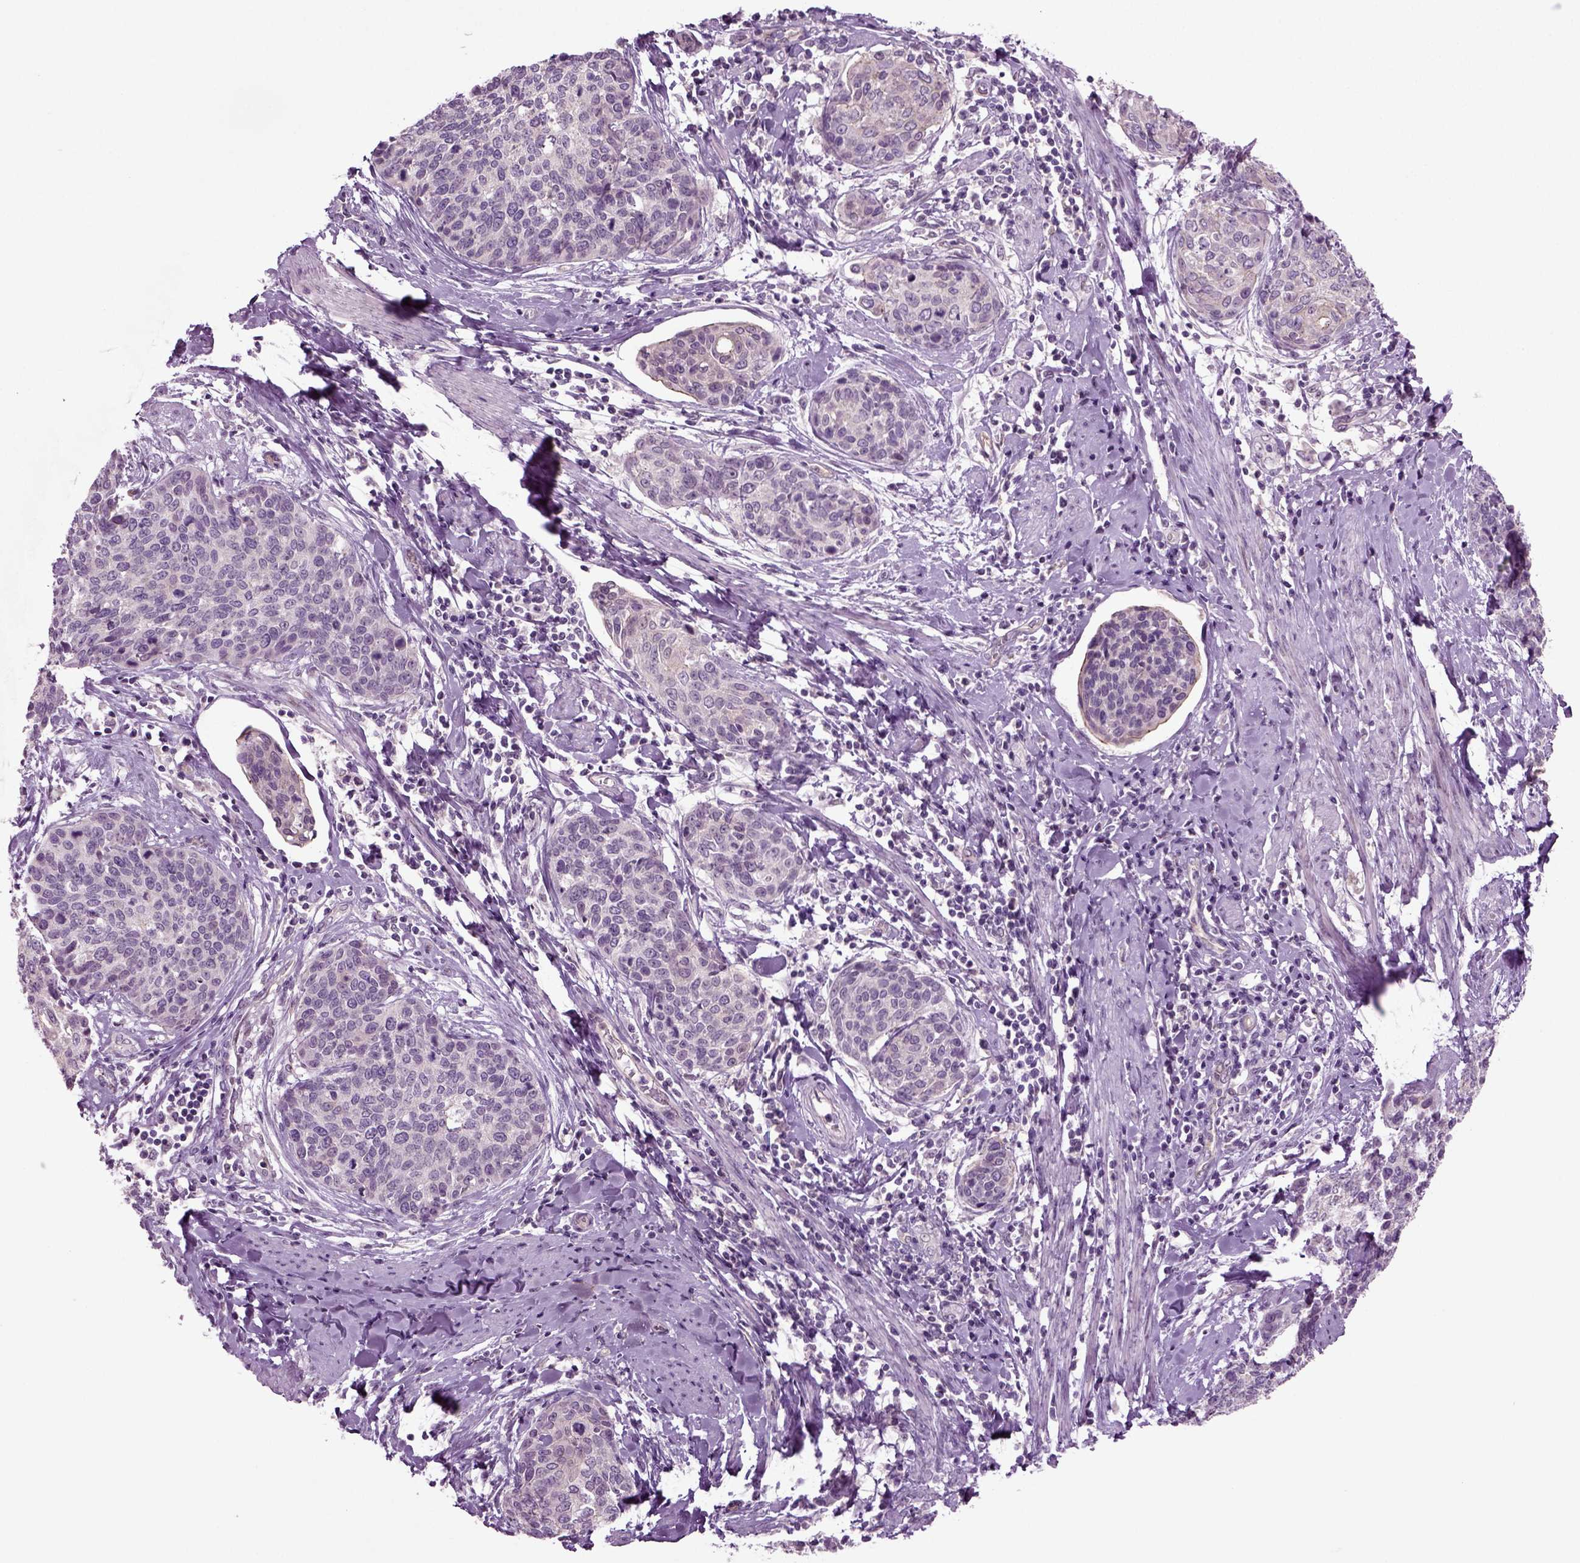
{"staining": {"intensity": "weak", "quantity": "<25%", "location": "cytoplasmic/membranous"}, "tissue": "cervical cancer", "cell_type": "Tumor cells", "image_type": "cancer", "snomed": [{"axis": "morphology", "description": "Squamous cell carcinoma, NOS"}, {"axis": "topography", "description": "Cervix"}], "caption": "Immunohistochemistry (IHC) micrograph of neoplastic tissue: squamous cell carcinoma (cervical) stained with DAB demonstrates no significant protein staining in tumor cells.", "gene": "COL9A2", "patient": {"sex": "female", "age": 69}}